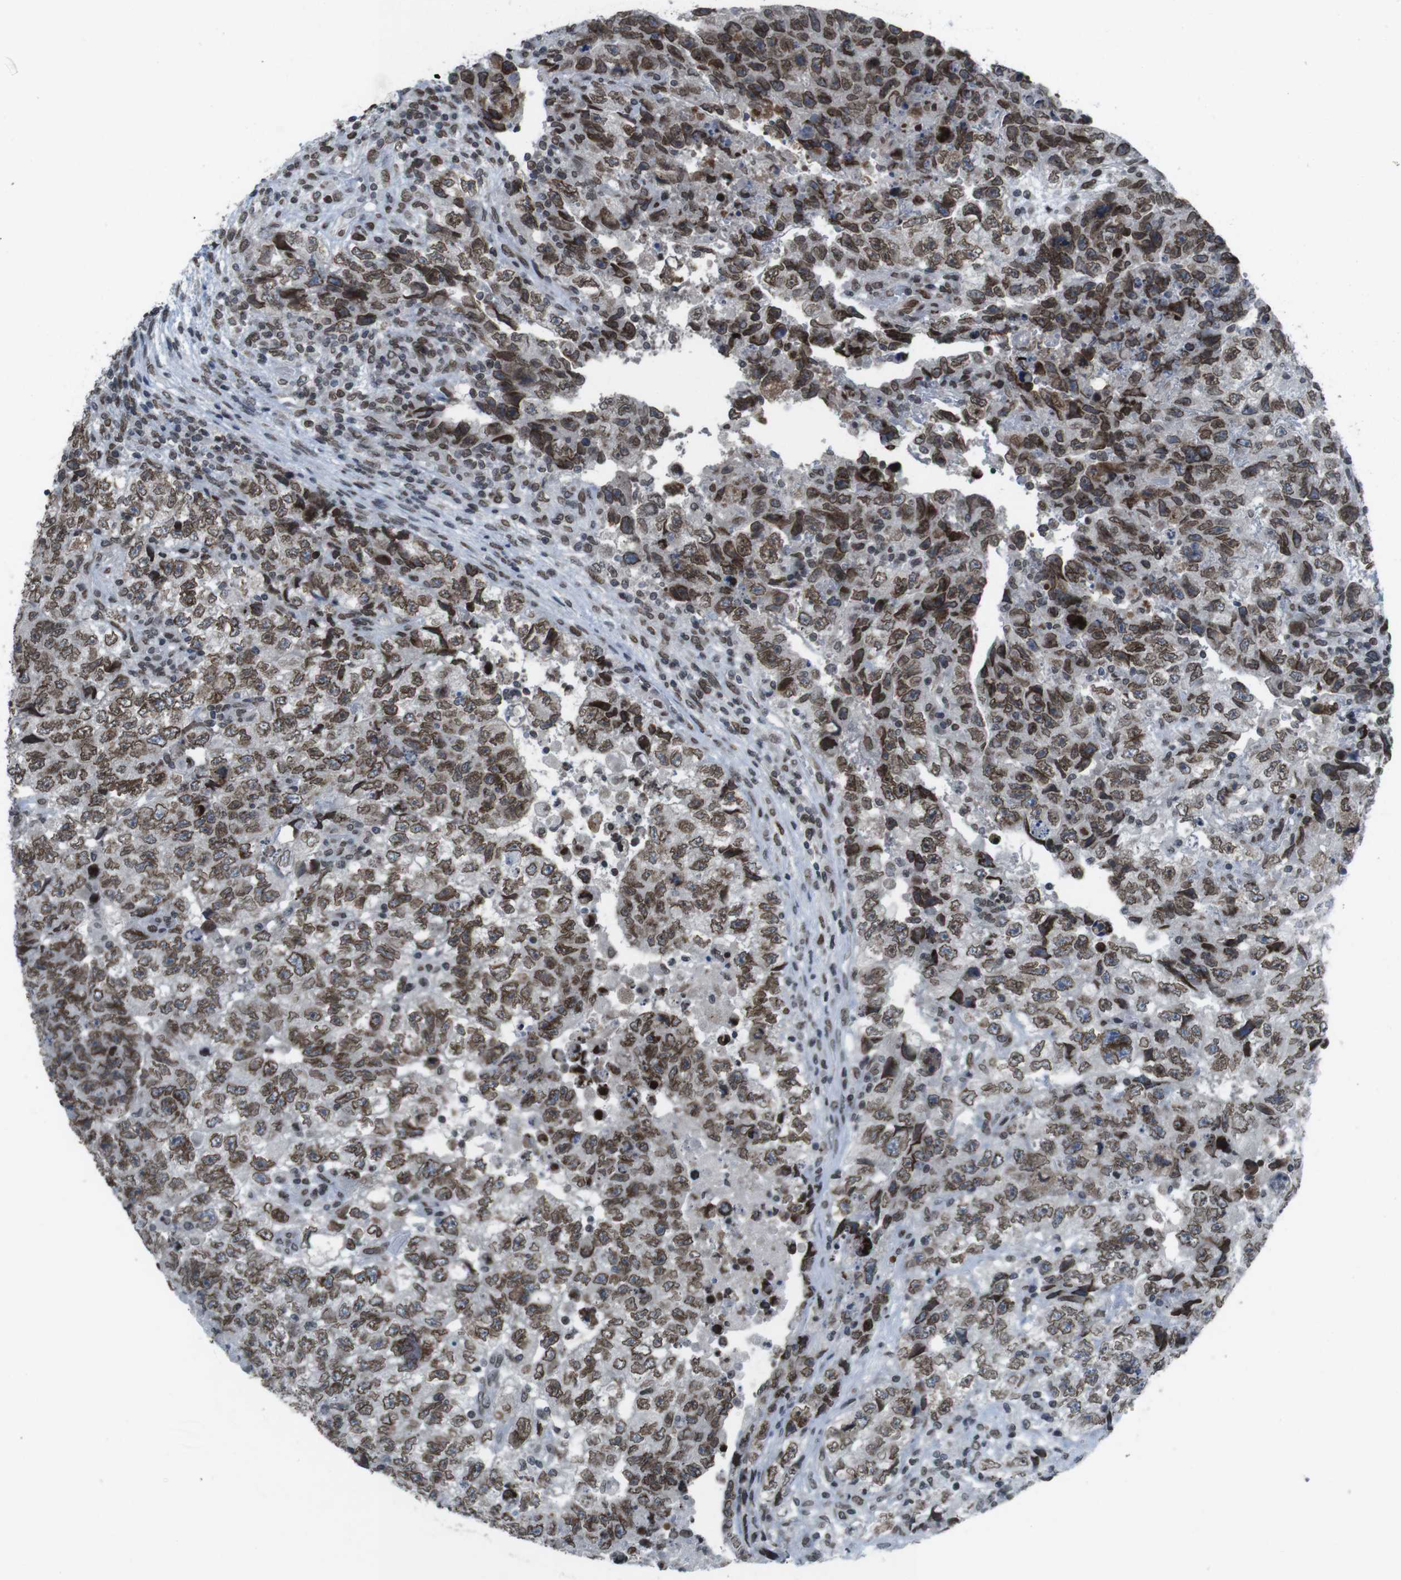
{"staining": {"intensity": "moderate", "quantity": ">75%", "location": "cytoplasmic/membranous,nuclear"}, "tissue": "testis cancer", "cell_type": "Tumor cells", "image_type": "cancer", "snomed": [{"axis": "morphology", "description": "Carcinoma, Embryonal, NOS"}, {"axis": "topography", "description": "Testis"}], "caption": "High-magnification brightfield microscopy of testis cancer (embryonal carcinoma) stained with DAB (3,3'-diaminobenzidine) (brown) and counterstained with hematoxylin (blue). tumor cells exhibit moderate cytoplasmic/membranous and nuclear positivity is present in about>75% of cells.", "gene": "MAD1L1", "patient": {"sex": "male", "age": 36}}